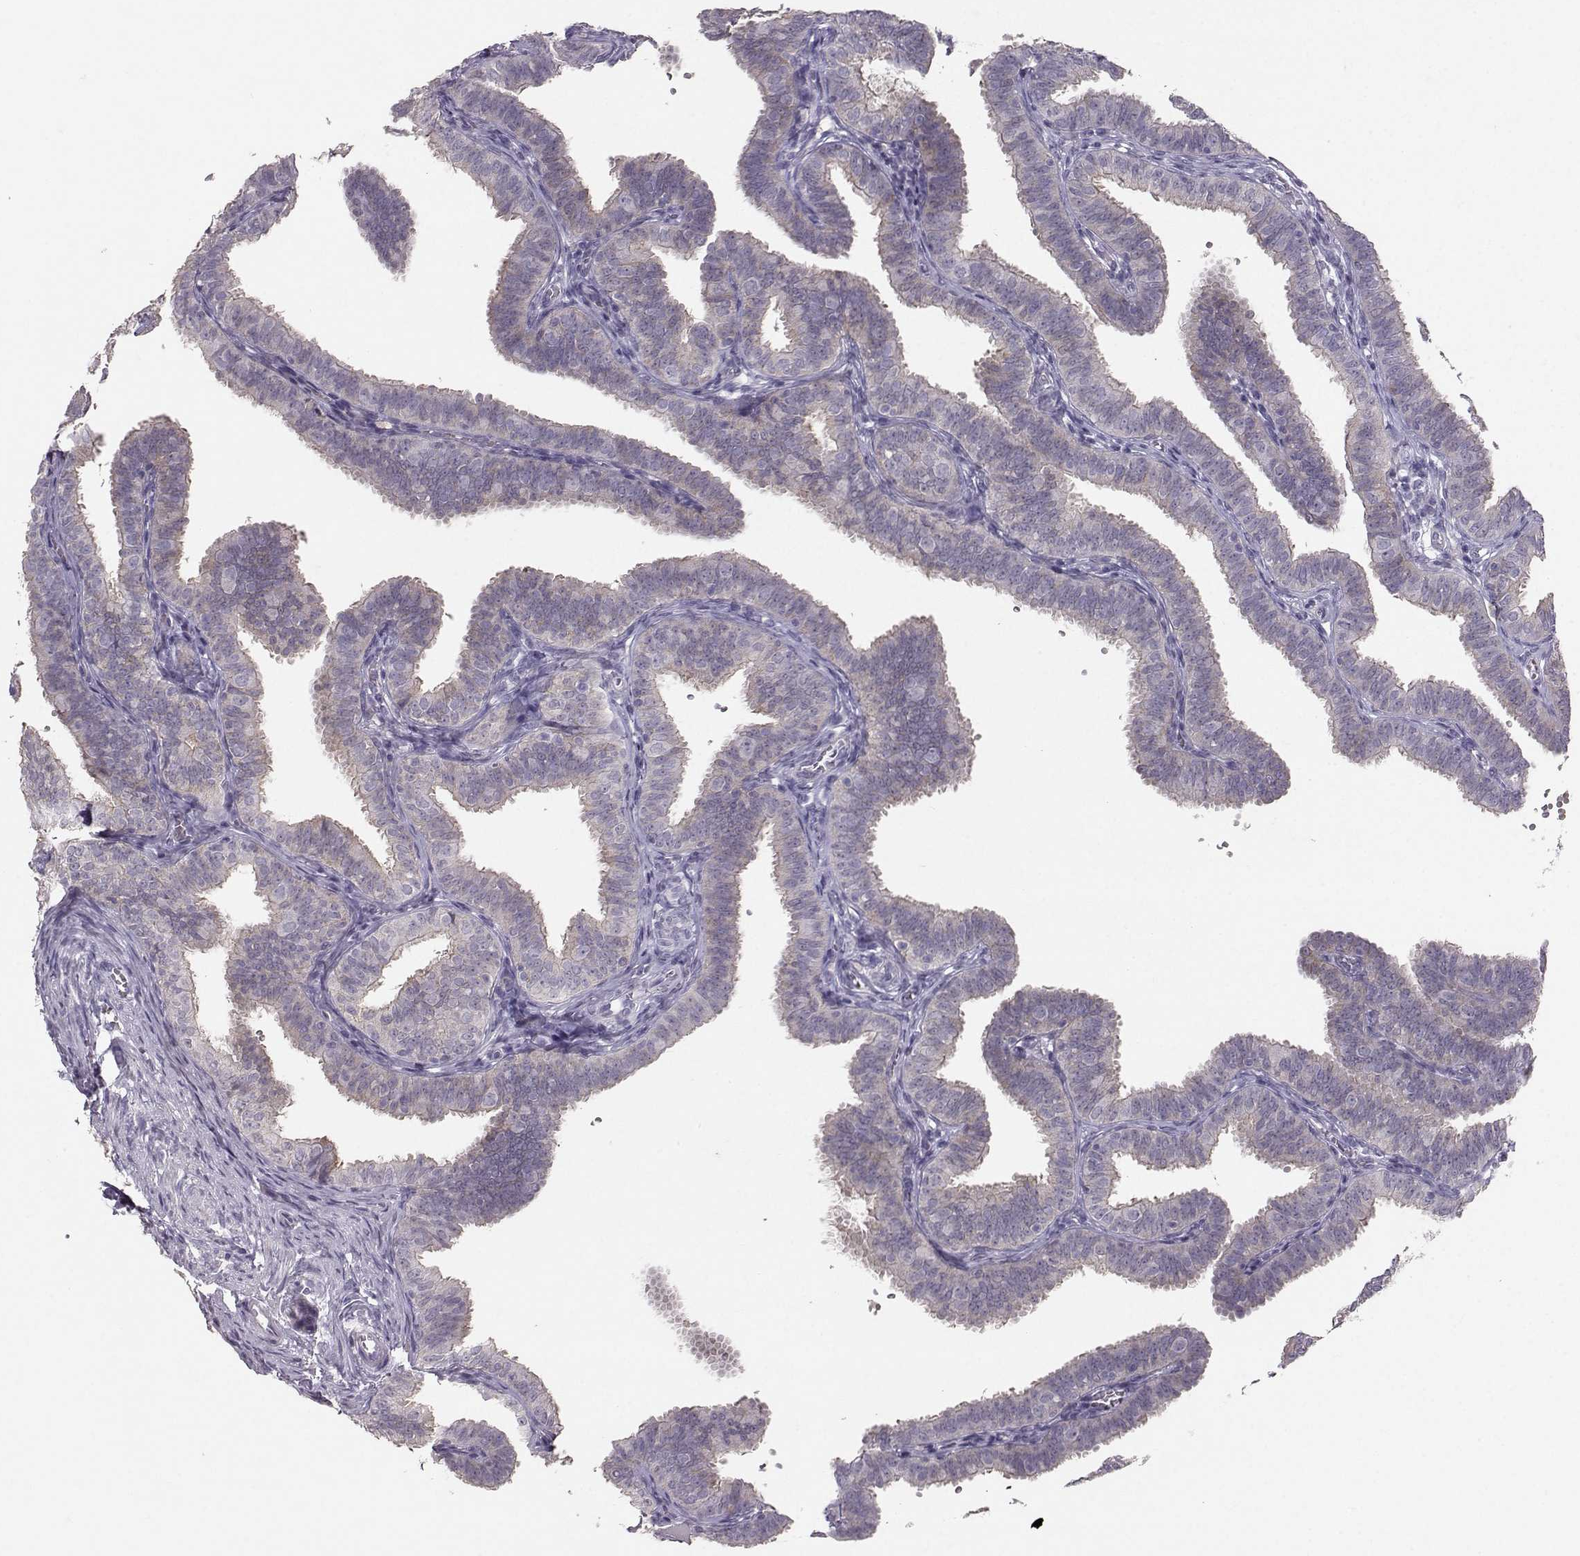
{"staining": {"intensity": "moderate", "quantity": "<25%", "location": "cytoplasmic/membranous"}, "tissue": "fallopian tube", "cell_type": "Glandular cells", "image_type": "normal", "snomed": [{"axis": "morphology", "description": "Normal tissue, NOS"}, {"axis": "topography", "description": "Fallopian tube"}], "caption": "Immunohistochemistry (IHC) histopathology image of benign fallopian tube stained for a protein (brown), which exhibits low levels of moderate cytoplasmic/membranous expression in about <25% of glandular cells.", "gene": "PKP2", "patient": {"sex": "female", "age": 25}}